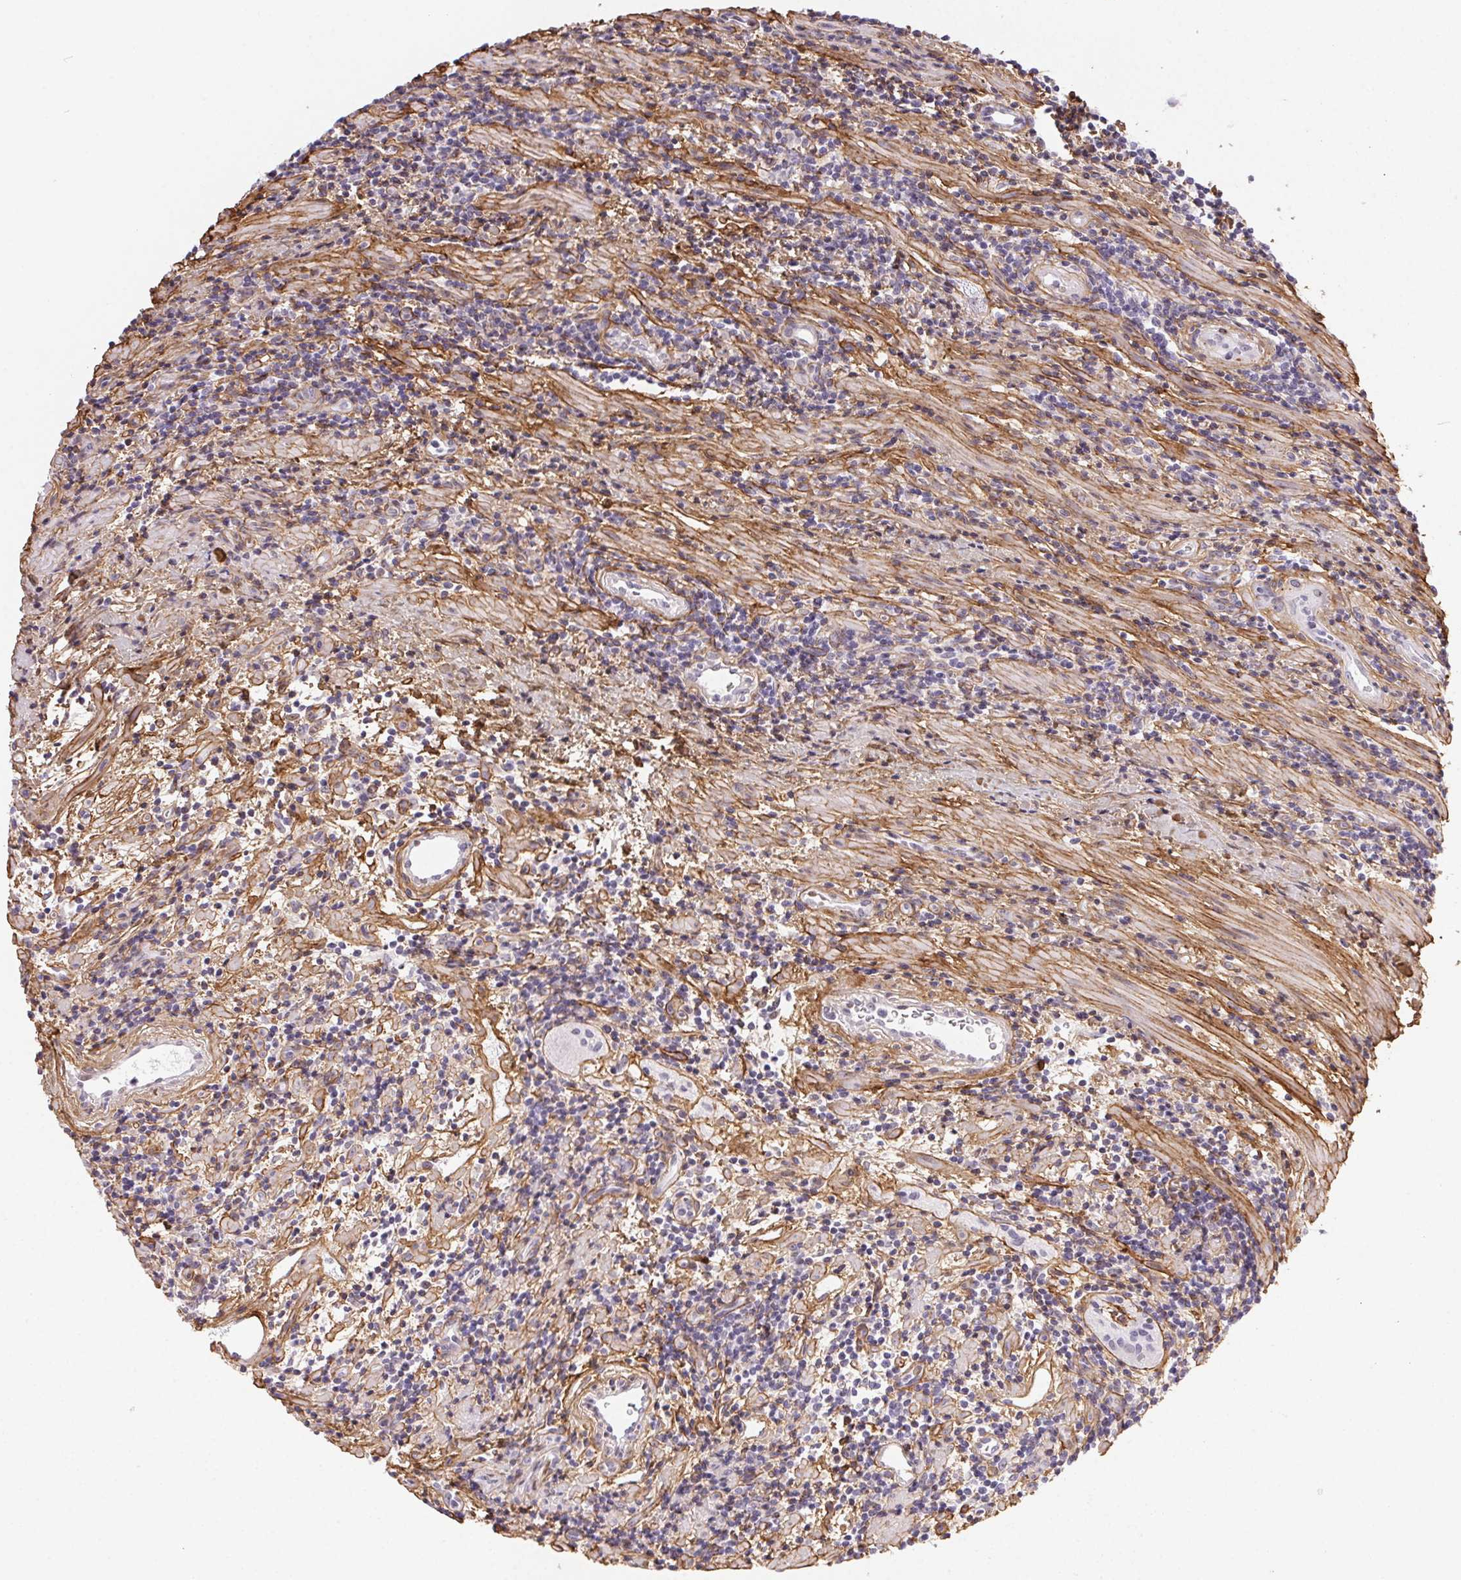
{"staining": {"intensity": "negative", "quantity": "none", "location": "none"}, "tissue": "lymphoma", "cell_type": "Tumor cells", "image_type": "cancer", "snomed": [{"axis": "morphology", "description": "Malignant lymphoma, non-Hodgkin's type, High grade"}, {"axis": "topography", "description": "Small intestine"}], "caption": "Image shows no significant protein expression in tumor cells of lymphoma.", "gene": "PDZD2", "patient": {"sex": "female", "age": 56}}